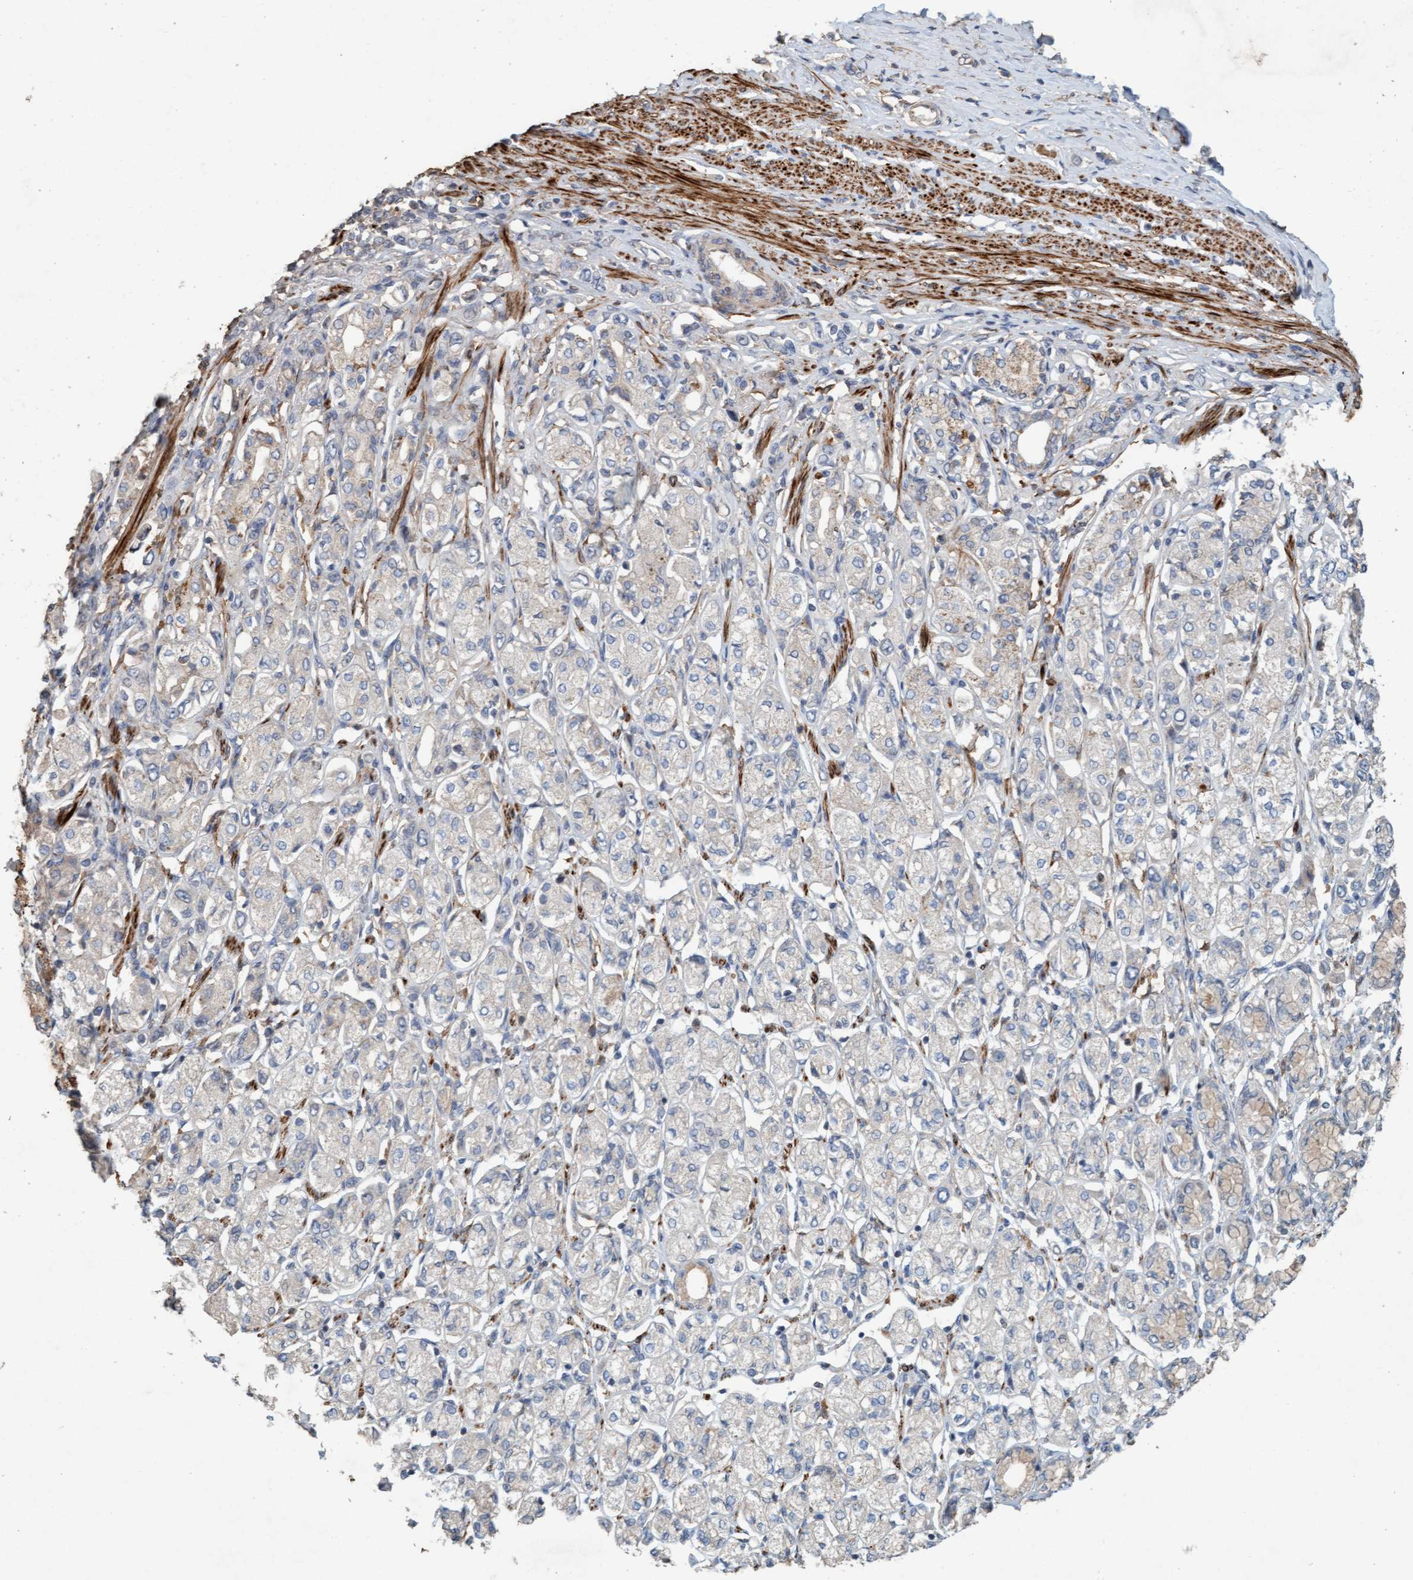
{"staining": {"intensity": "negative", "quantity": "none", "location": "none"}, "tissue": "stomach cancer", "cell_type": "Tumor cells", "image_type": "cancer", "snomed": [{"axis": "morphology", "description": "Adenocarcinoma, NOS"}, {"axis": "topography", "description": "Stomach"}], "caption": "DAB immunohistochemical staining of stomach cancer (adenocarcinoma) displays no significant expression in tumor cells. Nuclei are stained in blue.", "gene": "LONRF1", "patient": {"sex": "female", "age": 65}}